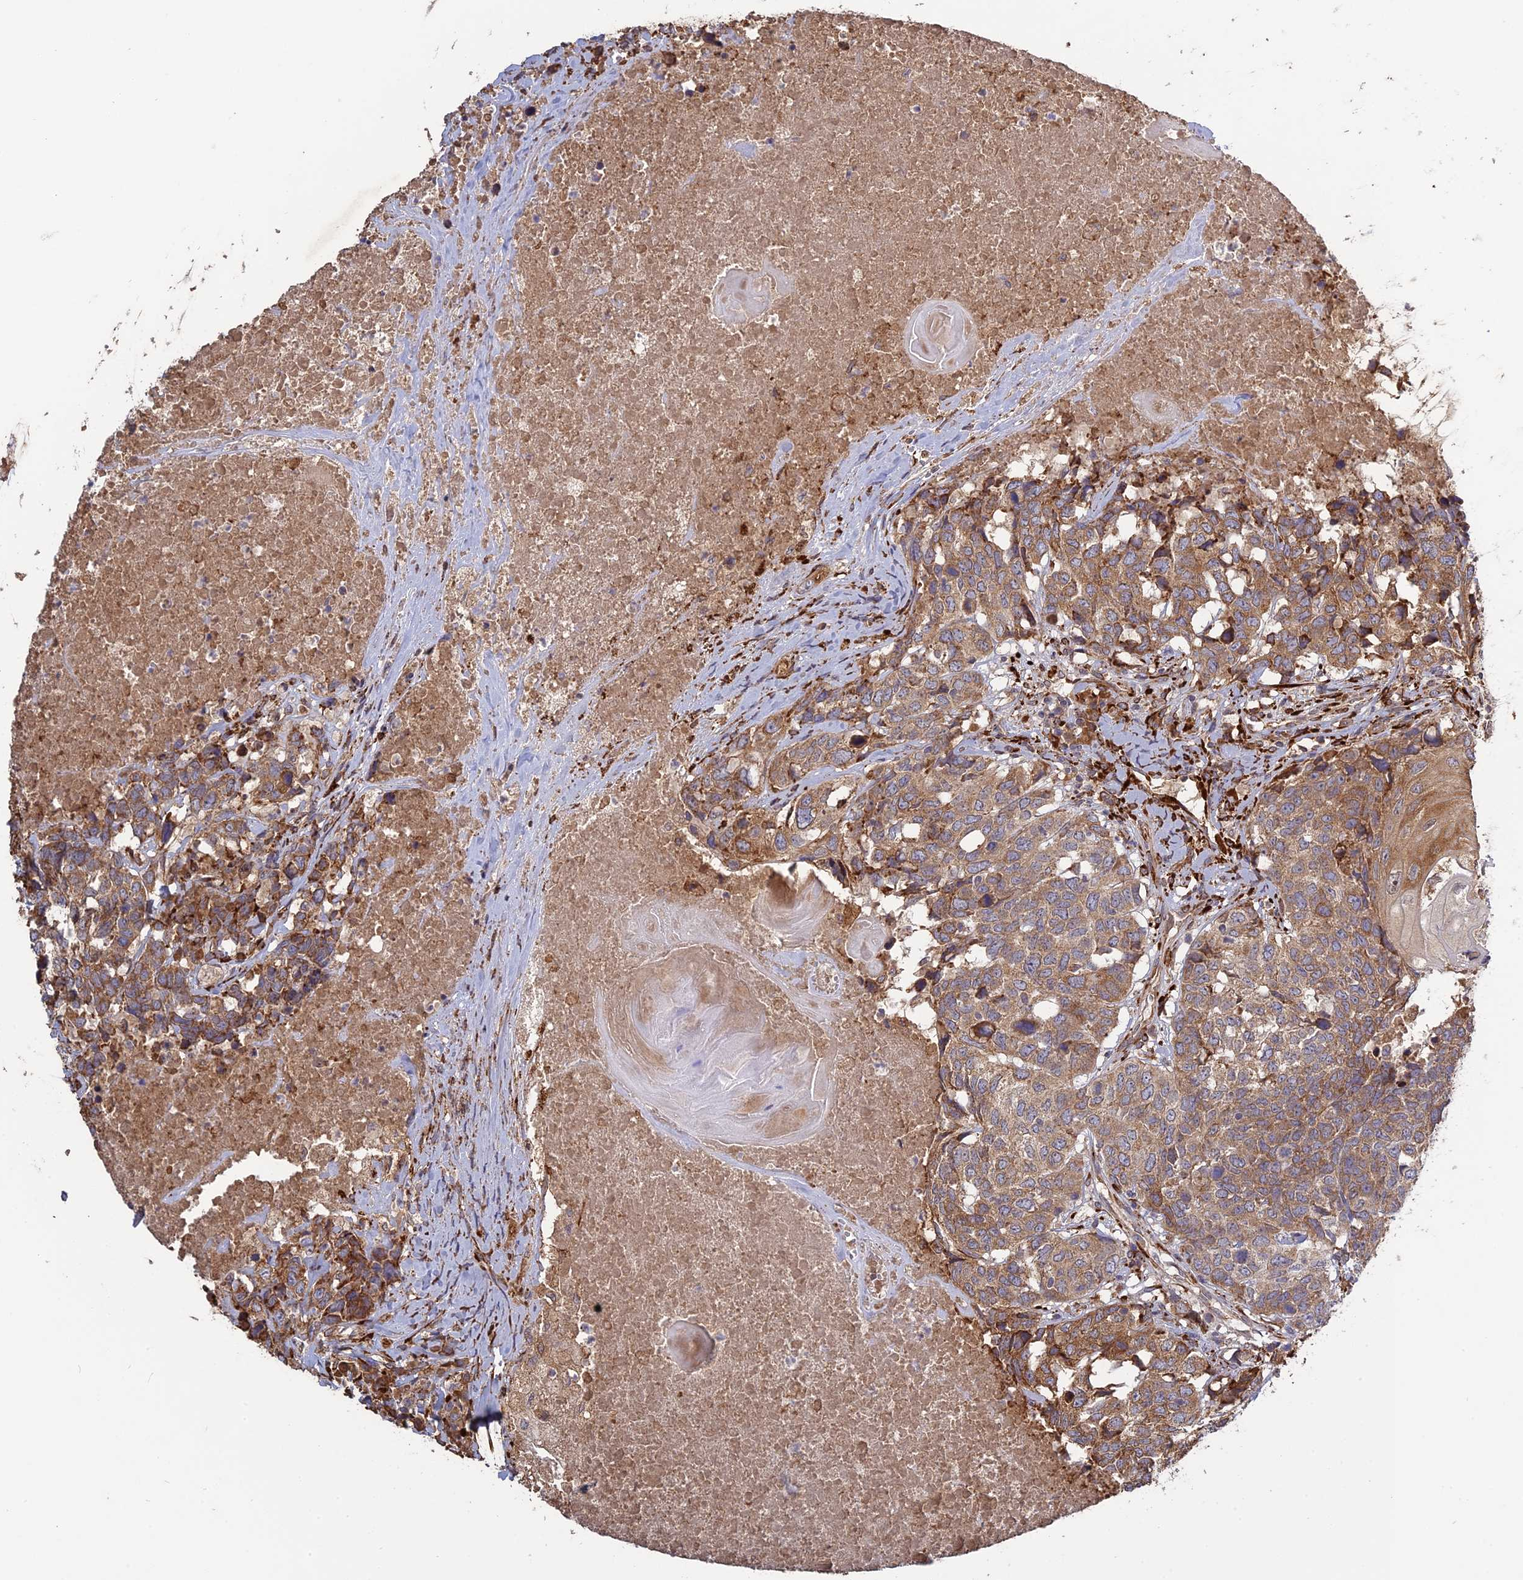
{"staining": {"intensity": "moderate", "quantity": "25%-75%", "location": "cytoplasmic/membranous"}, "tissue": "head and neck cancer", "cell_type": "Tumor cells", "image_type": "cancer", "snomed": [{"axis": "morphology", "description": "Squamous cell carcinoma, NOS"}, {"axis": "topography", "description": "Head-Neck"}], "caption": "Head and neck cancer stained for a protein (brown) displays moderate cytoplasmic/membranous positive positivity in about 25%-75% of tumor cells.", "gene": "PPIC", "patient": {"sex": "male", "age": 66}}